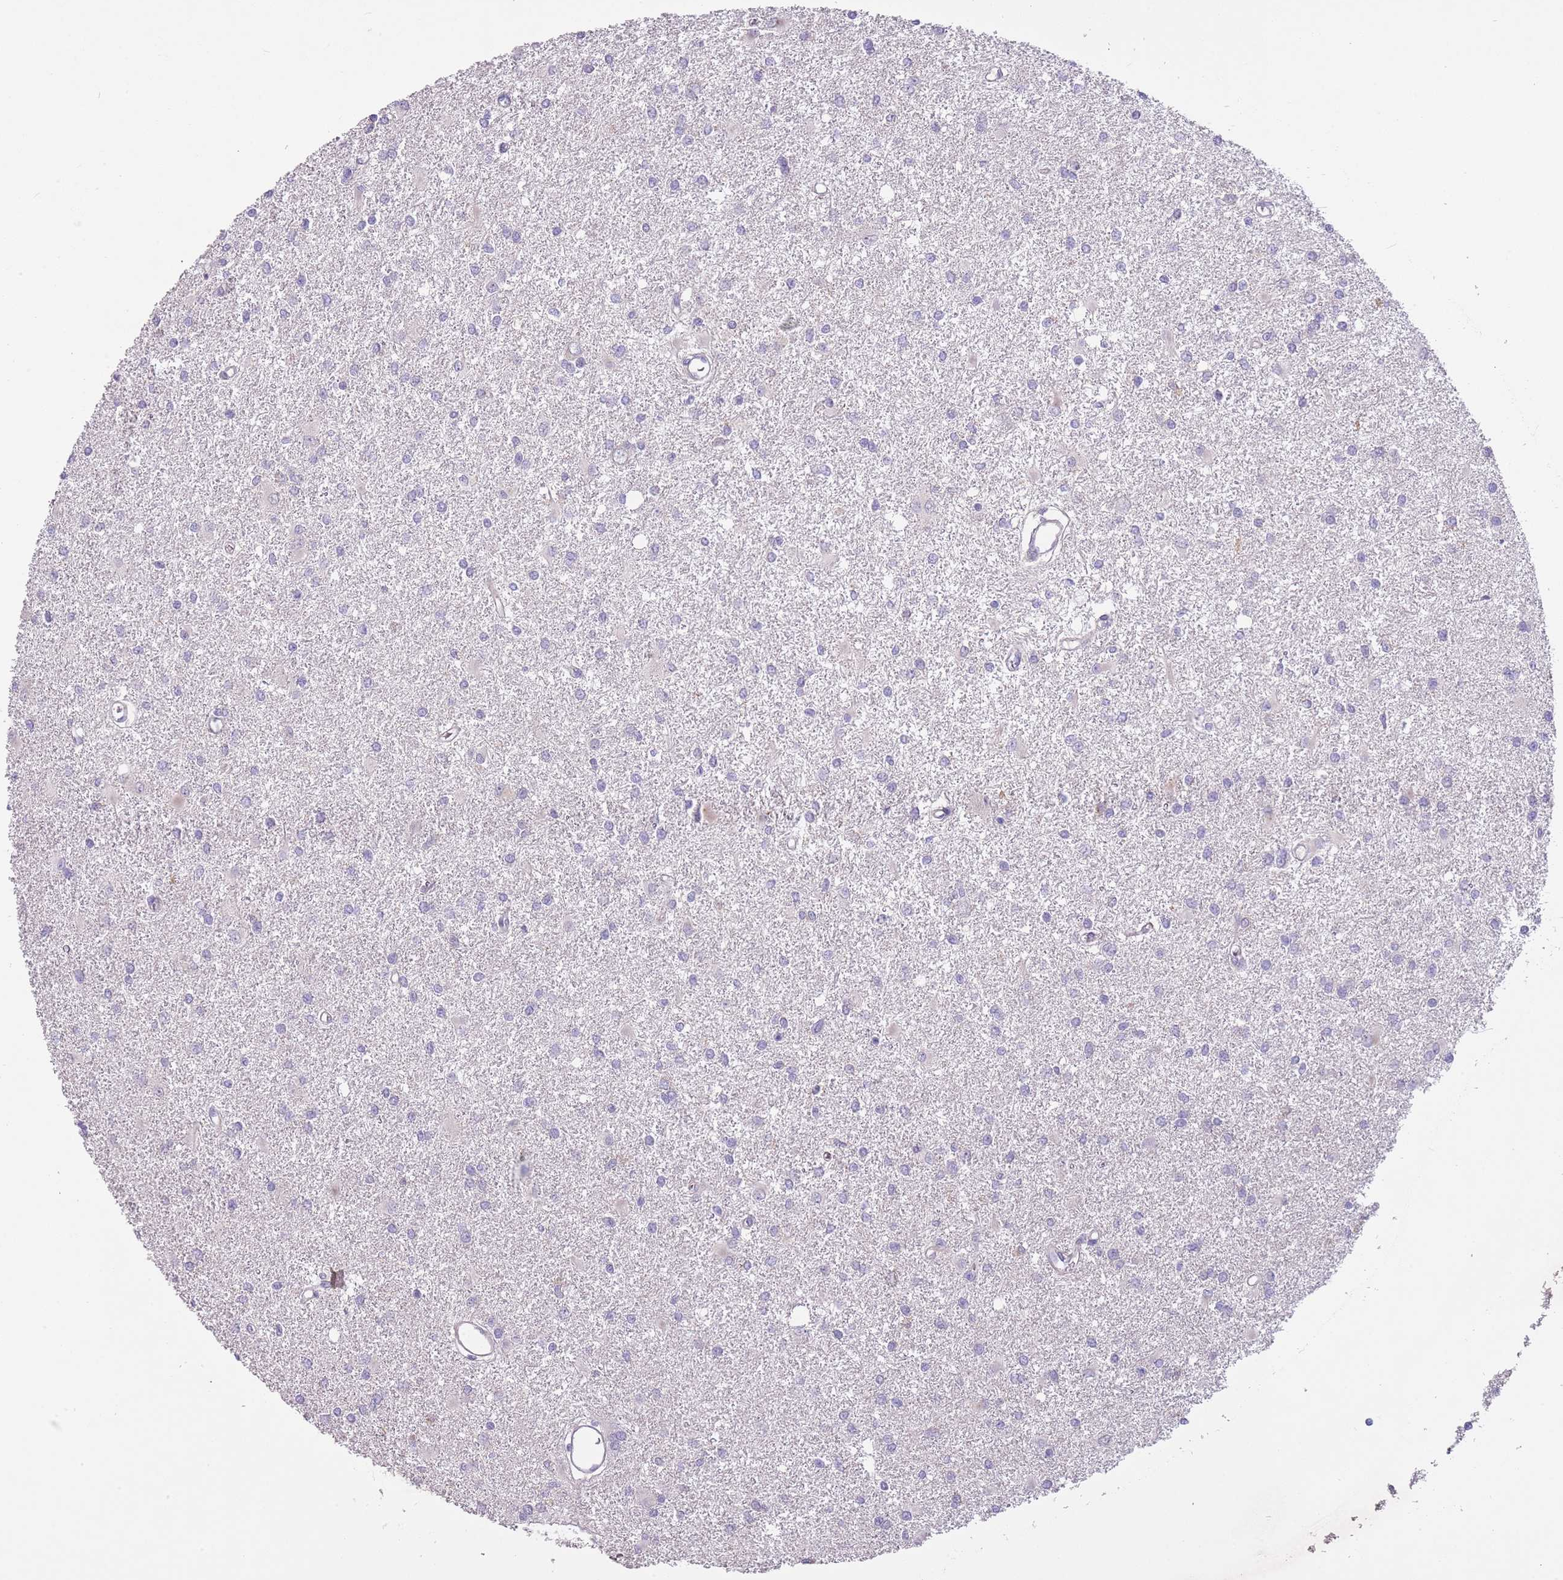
{"staining": {"intensity": "negative", "quantity": "none", "location": "none"}, "tissue": "glioma", "cell_type": "Tumor cells", "image_type": "cancer", "snomed": [{"axis": "morphology", "description": "Glioma, malignant, High grade"}, {"axis": "topography", "description": "Brain"}], "caption": "Tumor cells show no significant protein positivity in high-grade glioma (malignant).", "gene": "CFAP73", "patient": {"sex": "female", "age": 50}}